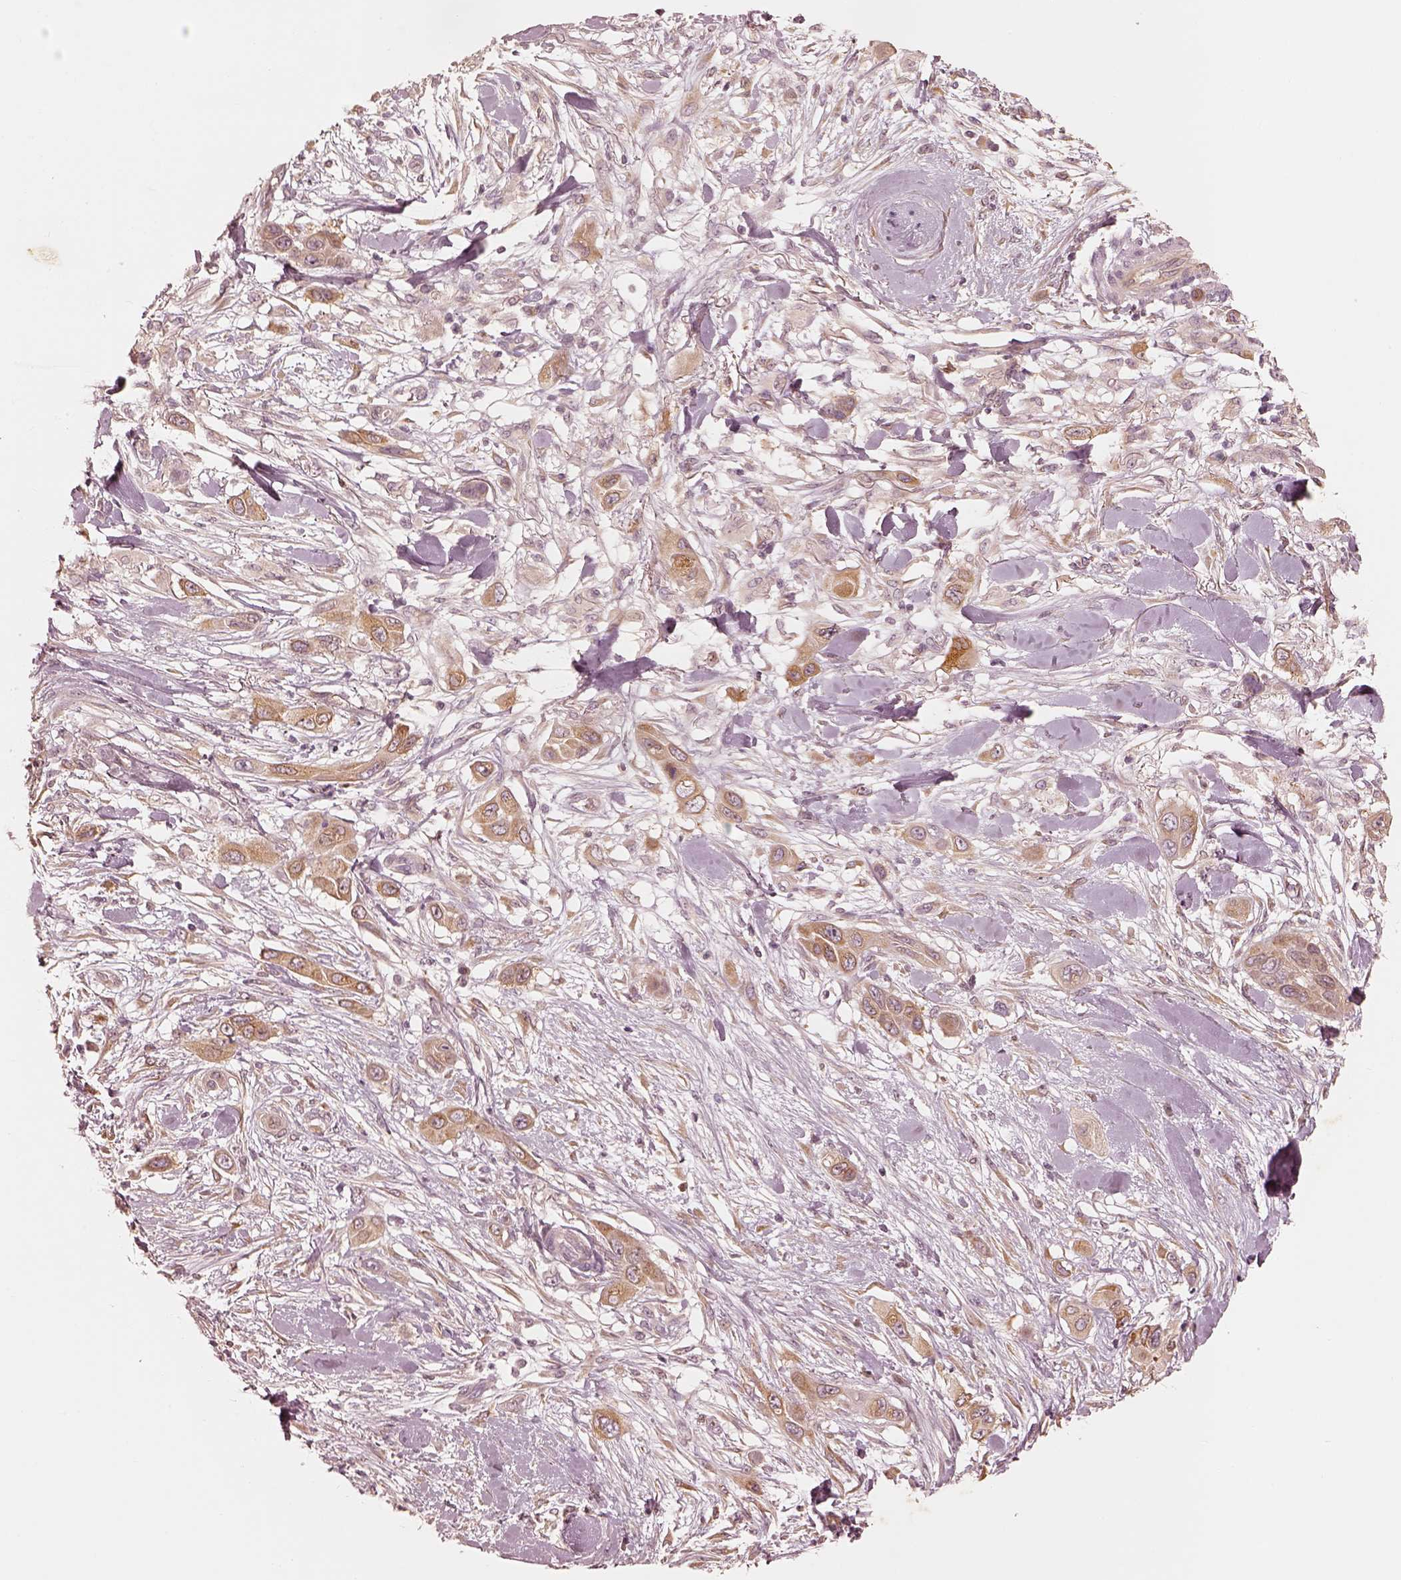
{"staining": {"intensity": "moderate", "quantity": ">75%", "location": "cytoplasmic/membranous"}, "tissue": "skin cancer", "cell_type": "Tumor cells", "image_type": "cancer", "snomed": [{"axis": "morphology", "description": "Squamous cell carcinoma, NOS"}, {"axis": "topography", "description": "Skin"}], "caption": "IHC of human skin cancer (squamous cell carcinoma) displays medium levels of moderate cytoplasmic/membranous staining in about >75% of tumor cells.", "gene": "WLS", "patient": {"sex": "male", "age": 79}}